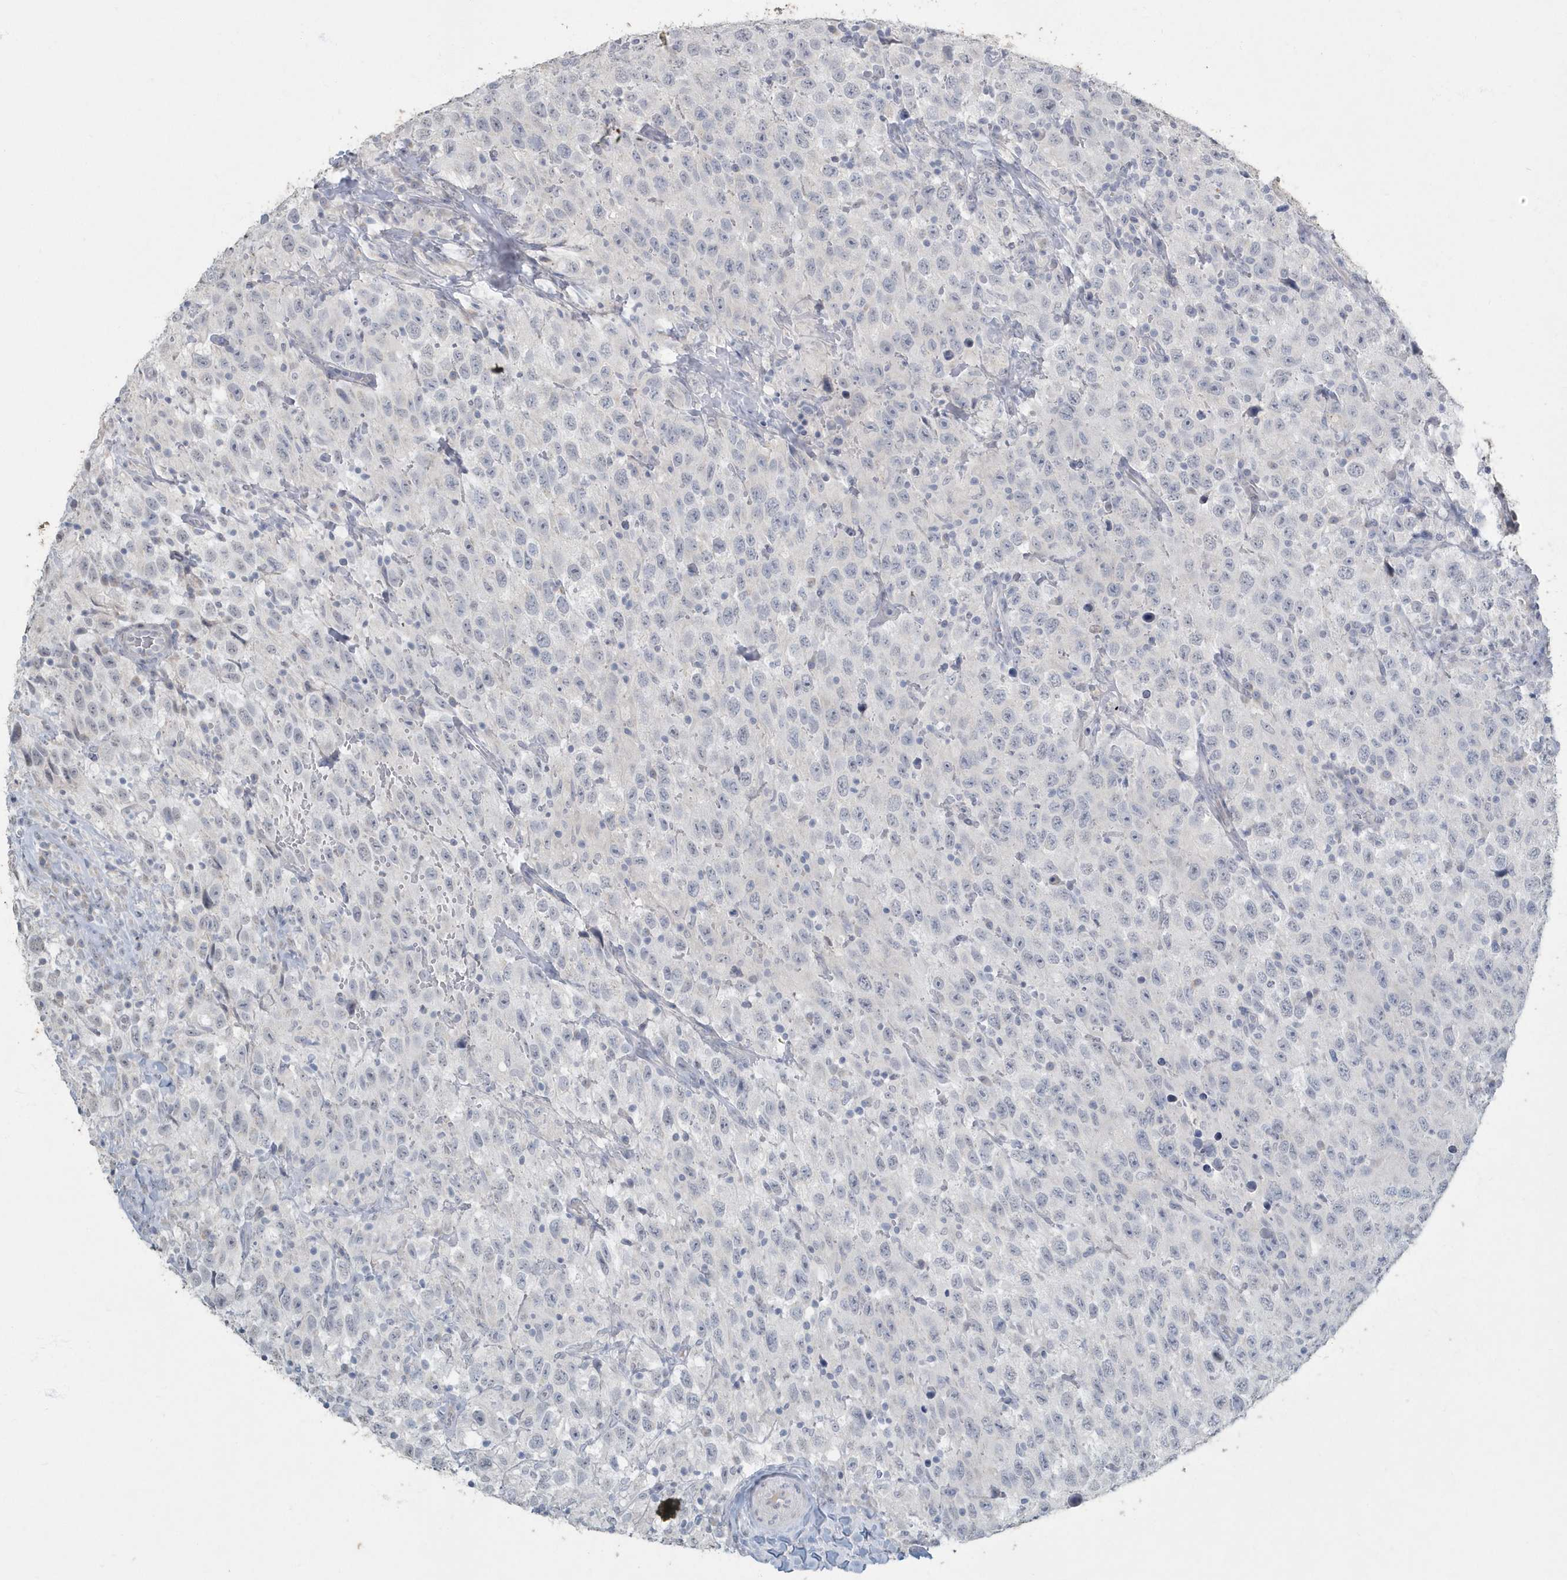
{"staining": {"intensity": "negative", "quantity": "none", "location": "none"}, "tissue": "testis cancer", "cell_type": "Tumor cells", "image_type": "cancer", "snomed": [{"axis": "morphology", "description": "Seminoma, NOS"}, {"axis": "topography", "description": "Testis"}], "caption": "This is an IHC histopathology image of human testis seminoma. There is no expression in tumor cells.", "gene": "MYOT", "patient": {"sex": "male", "age": 41}}